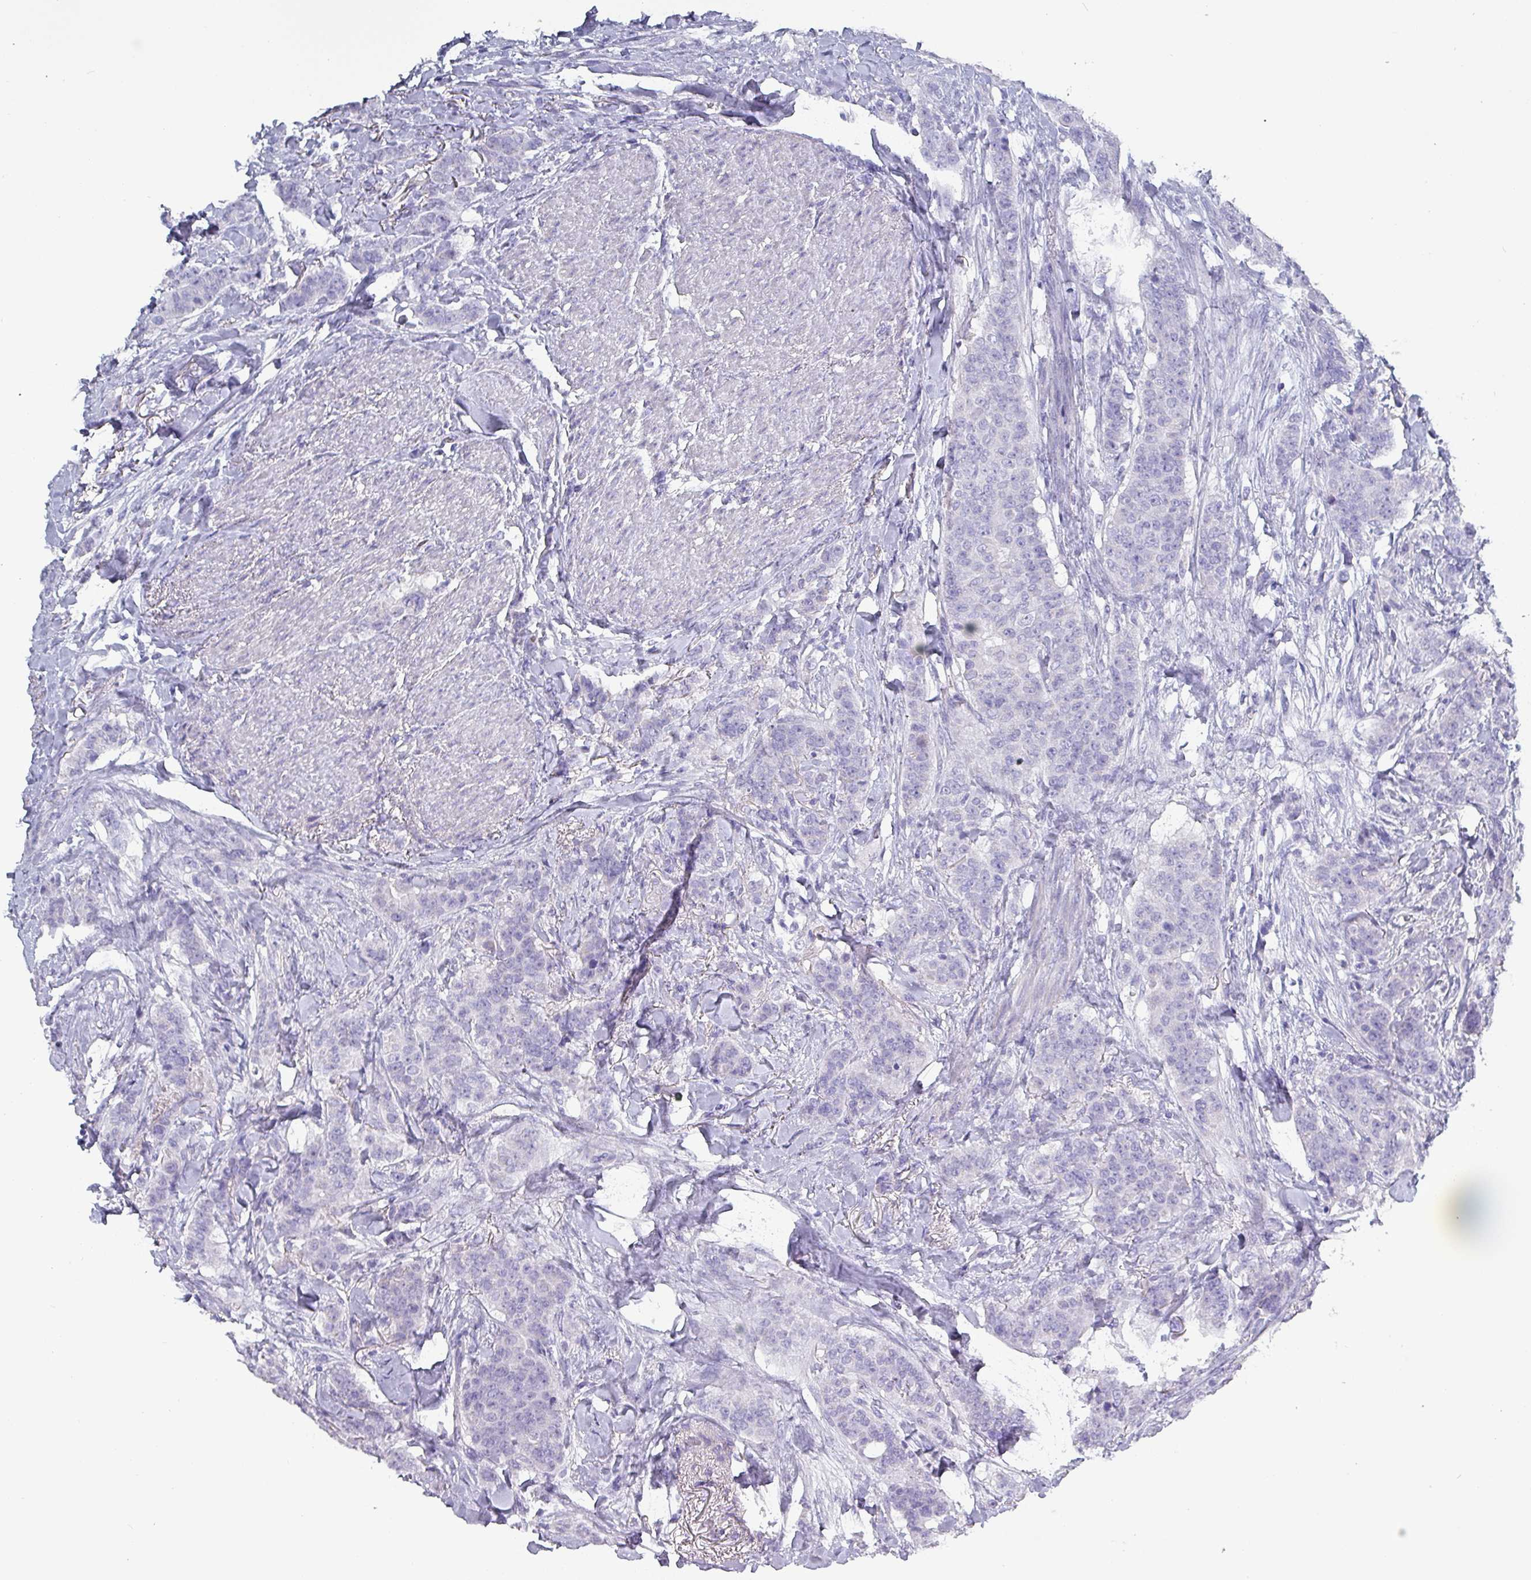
{"staining": {"intensity": "negative", "quantity": "none", "location": "none"}, "tissue": "breast cancer", "cell_type": "Tumor cells", "image_type": "cancer", "snomed": [{"axis": "morphology", "description": "Duct carcinoma"}, {"axis": "topography", "description": "Breast"}], "caption": "Immunohistochemical staining of breast cancer (invasive ductal carcinoma) displays no significant expression in tumor cells.", "gene": "INS-IGF2", "patient": {"sex": "female", "age": 40}}